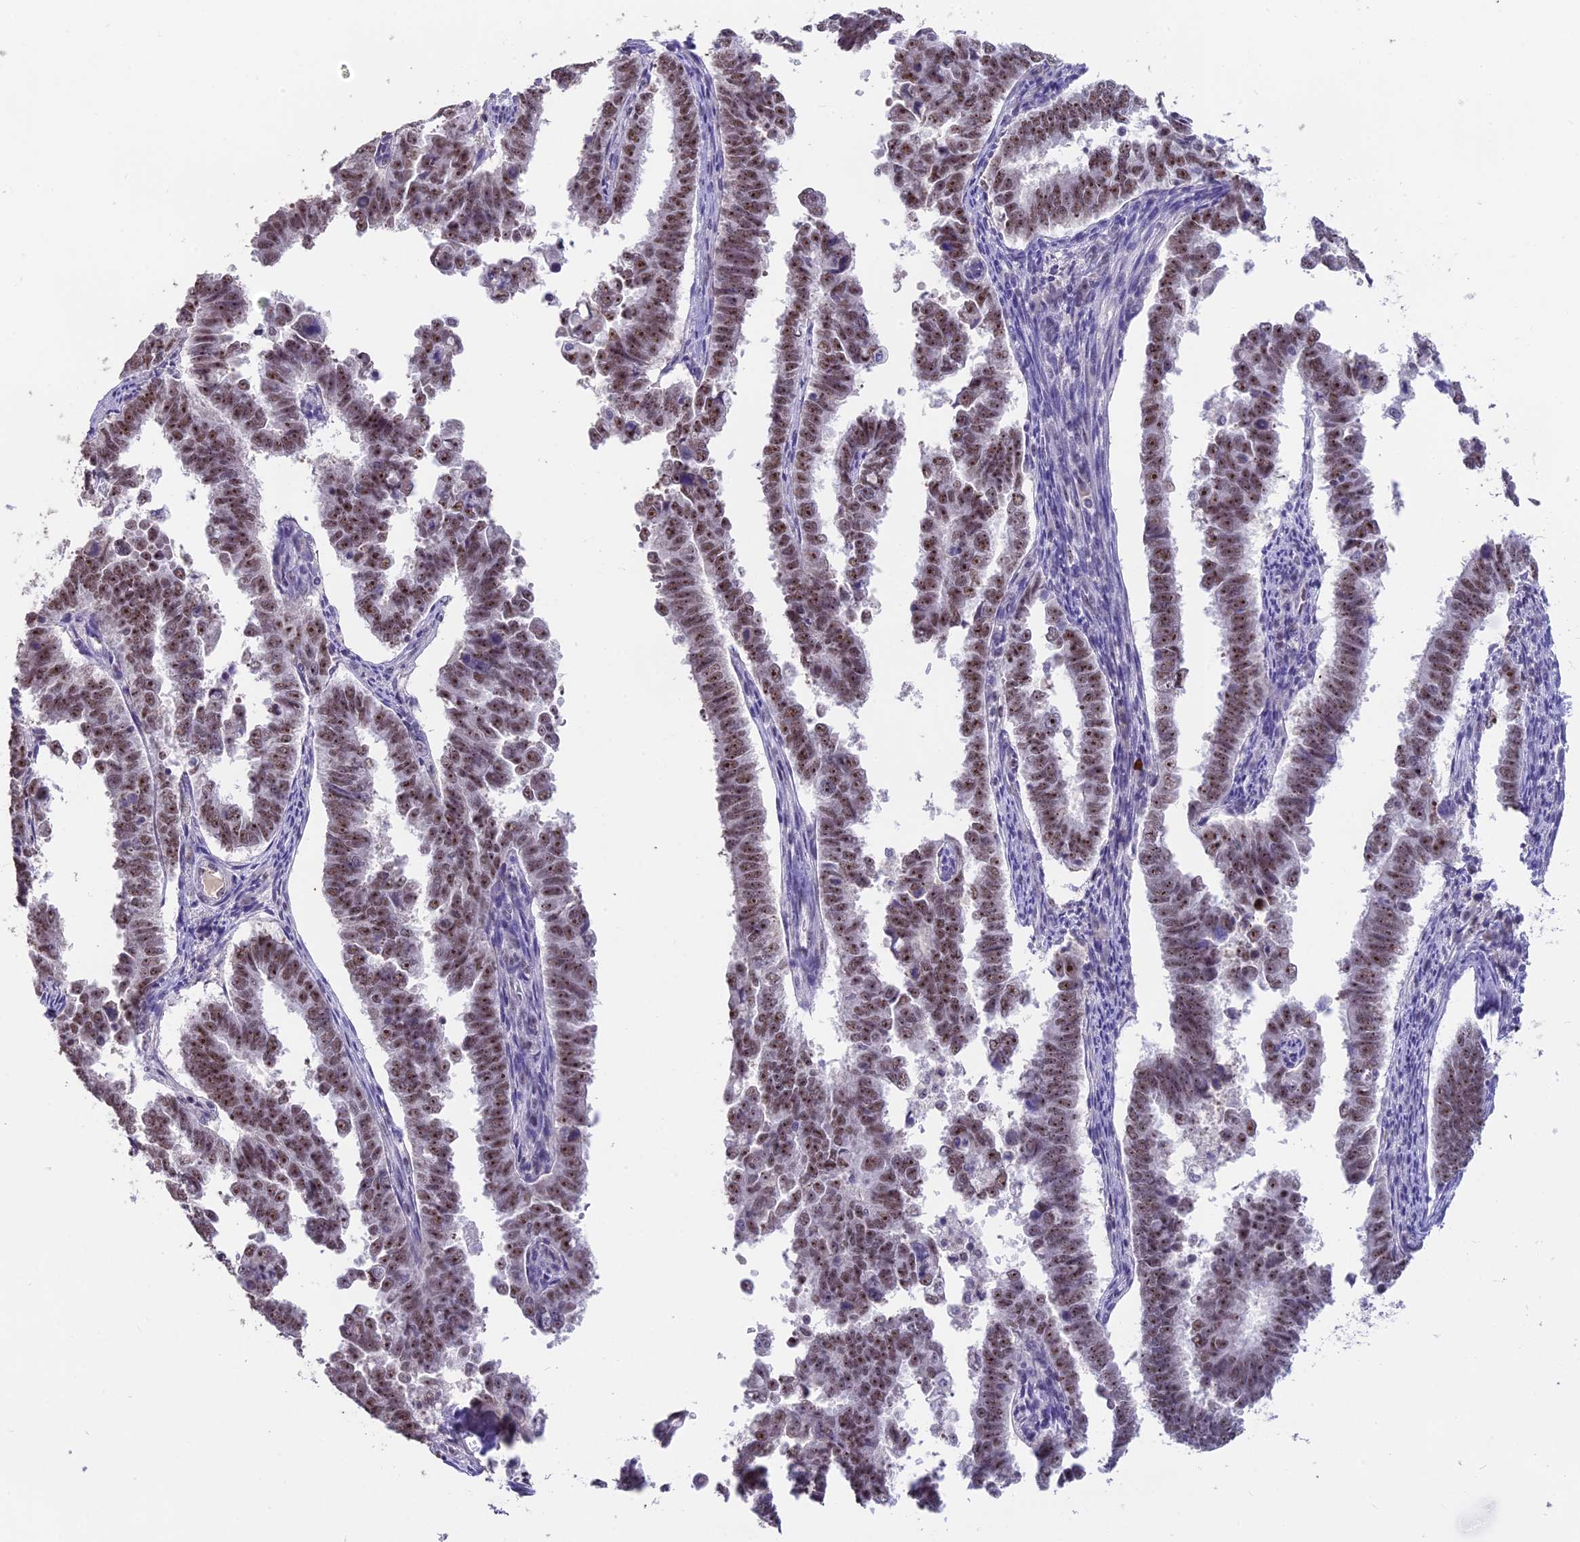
{"staining": {"intensity": "moderate", "quantity": ">75%", "location": "nuclear"}, "tissue": "endometrial cancer", "cell_type": "Tumor cells", "image_type": "cancer", "snomed": [{"axis": "morphology", "description": "Adenocarcinoma, NOS"}, {"axis": "topography", "description": "Endometrium"}], "caption": "Adenocarcinoma (endometrial) stained with a protein marker exhibits moderate staining in tumor cells.", "gene": "SETD2", "patient": {"sex": "female", "age": 75}}